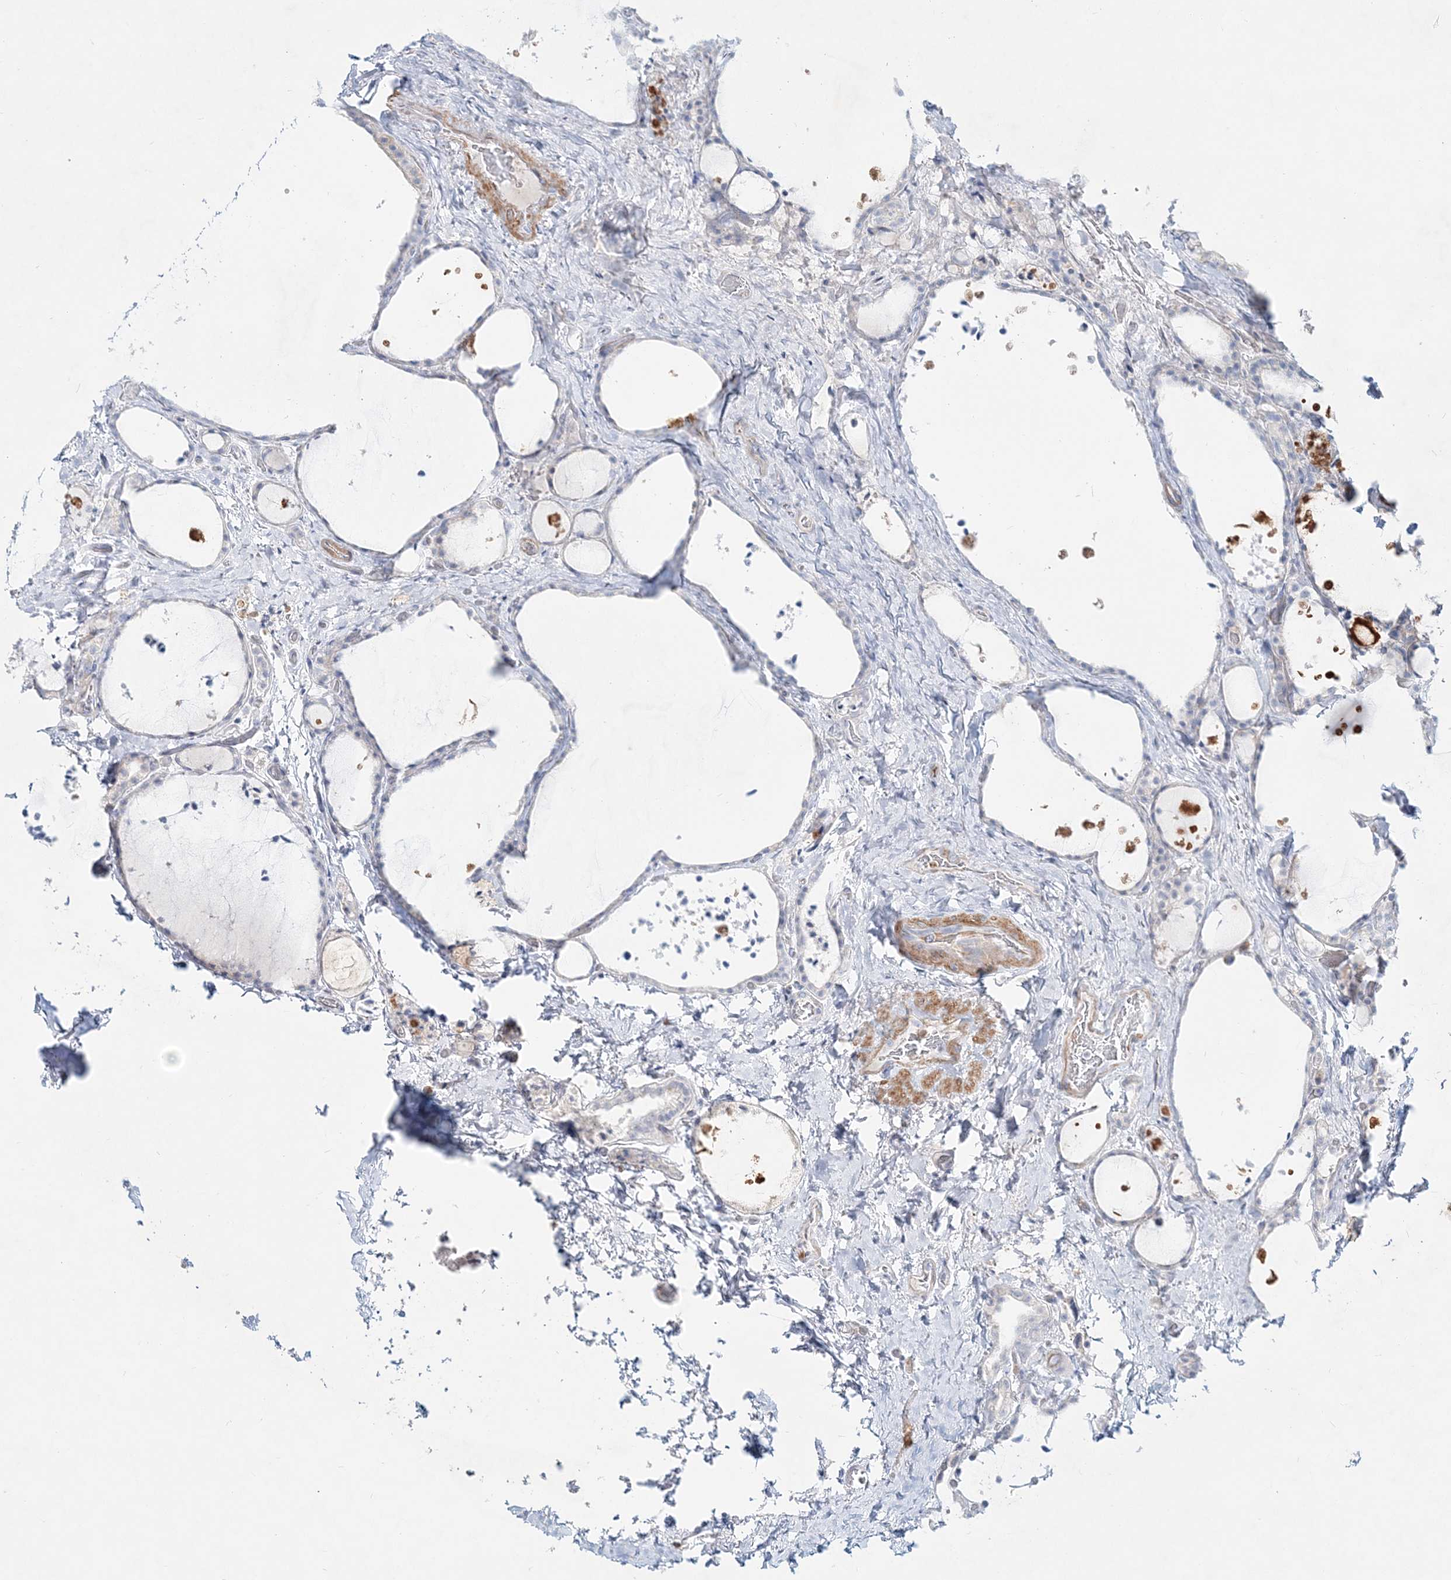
{"staining": {"intensity": "negative", "quantity": "none", "location": "none"}, "tissue": "thyroid cancer", "cell_type": "Tumor cells", "image_type": "cancer", "snomed": [{"axis": "morphology", "description": "Papillary adenocarcinoma, NOS"}, {"axis": "topography", "description": "Thyroid gland"}], "caption": "Immunohistochemistry (IHC) of papillary adenocarcinoma (thyroid) exhibits no positivity in tumor cells.", "gene": "DNAH5", "patient": {"sex": "male", "age": 77}}